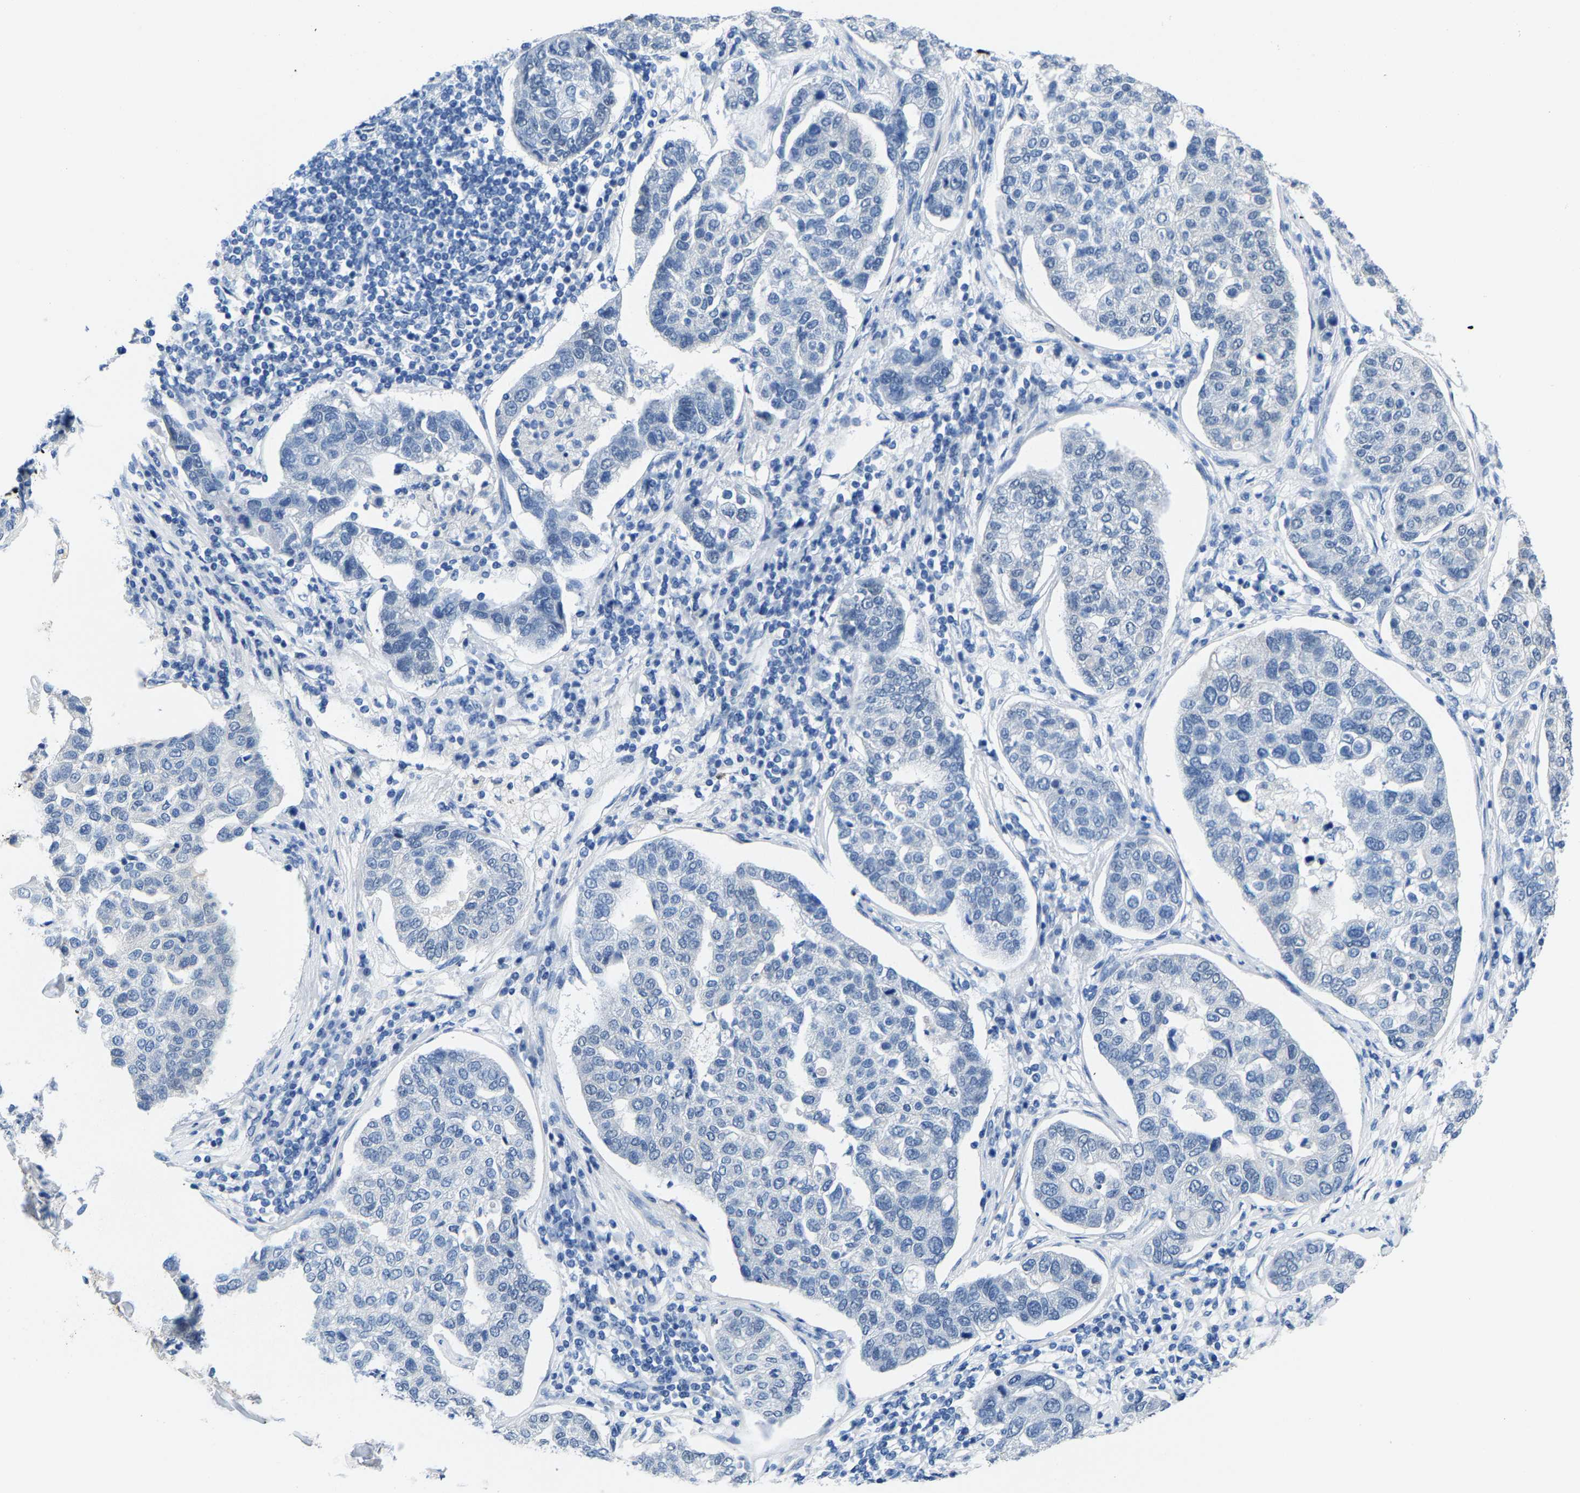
{"staining": {"intensity": "negative", "quantity": "none", "location": "none"}, "tissue": "pancreatic cancer", "cell_type": "Tumor cells", "image_type": "cancer", "snomed": [{"axis": "morphology", "description": "Adenocarcinoma, NOS"}, {"axis": "topography", "description": "Pancreas"}], "caption": "Human pancreatic cancer stained for a protein using immunohistochemistry (IHC) displays no positivity in tumor cells.", "gene": "SSH3", "patient": {"sex": "female", "age": 61}}